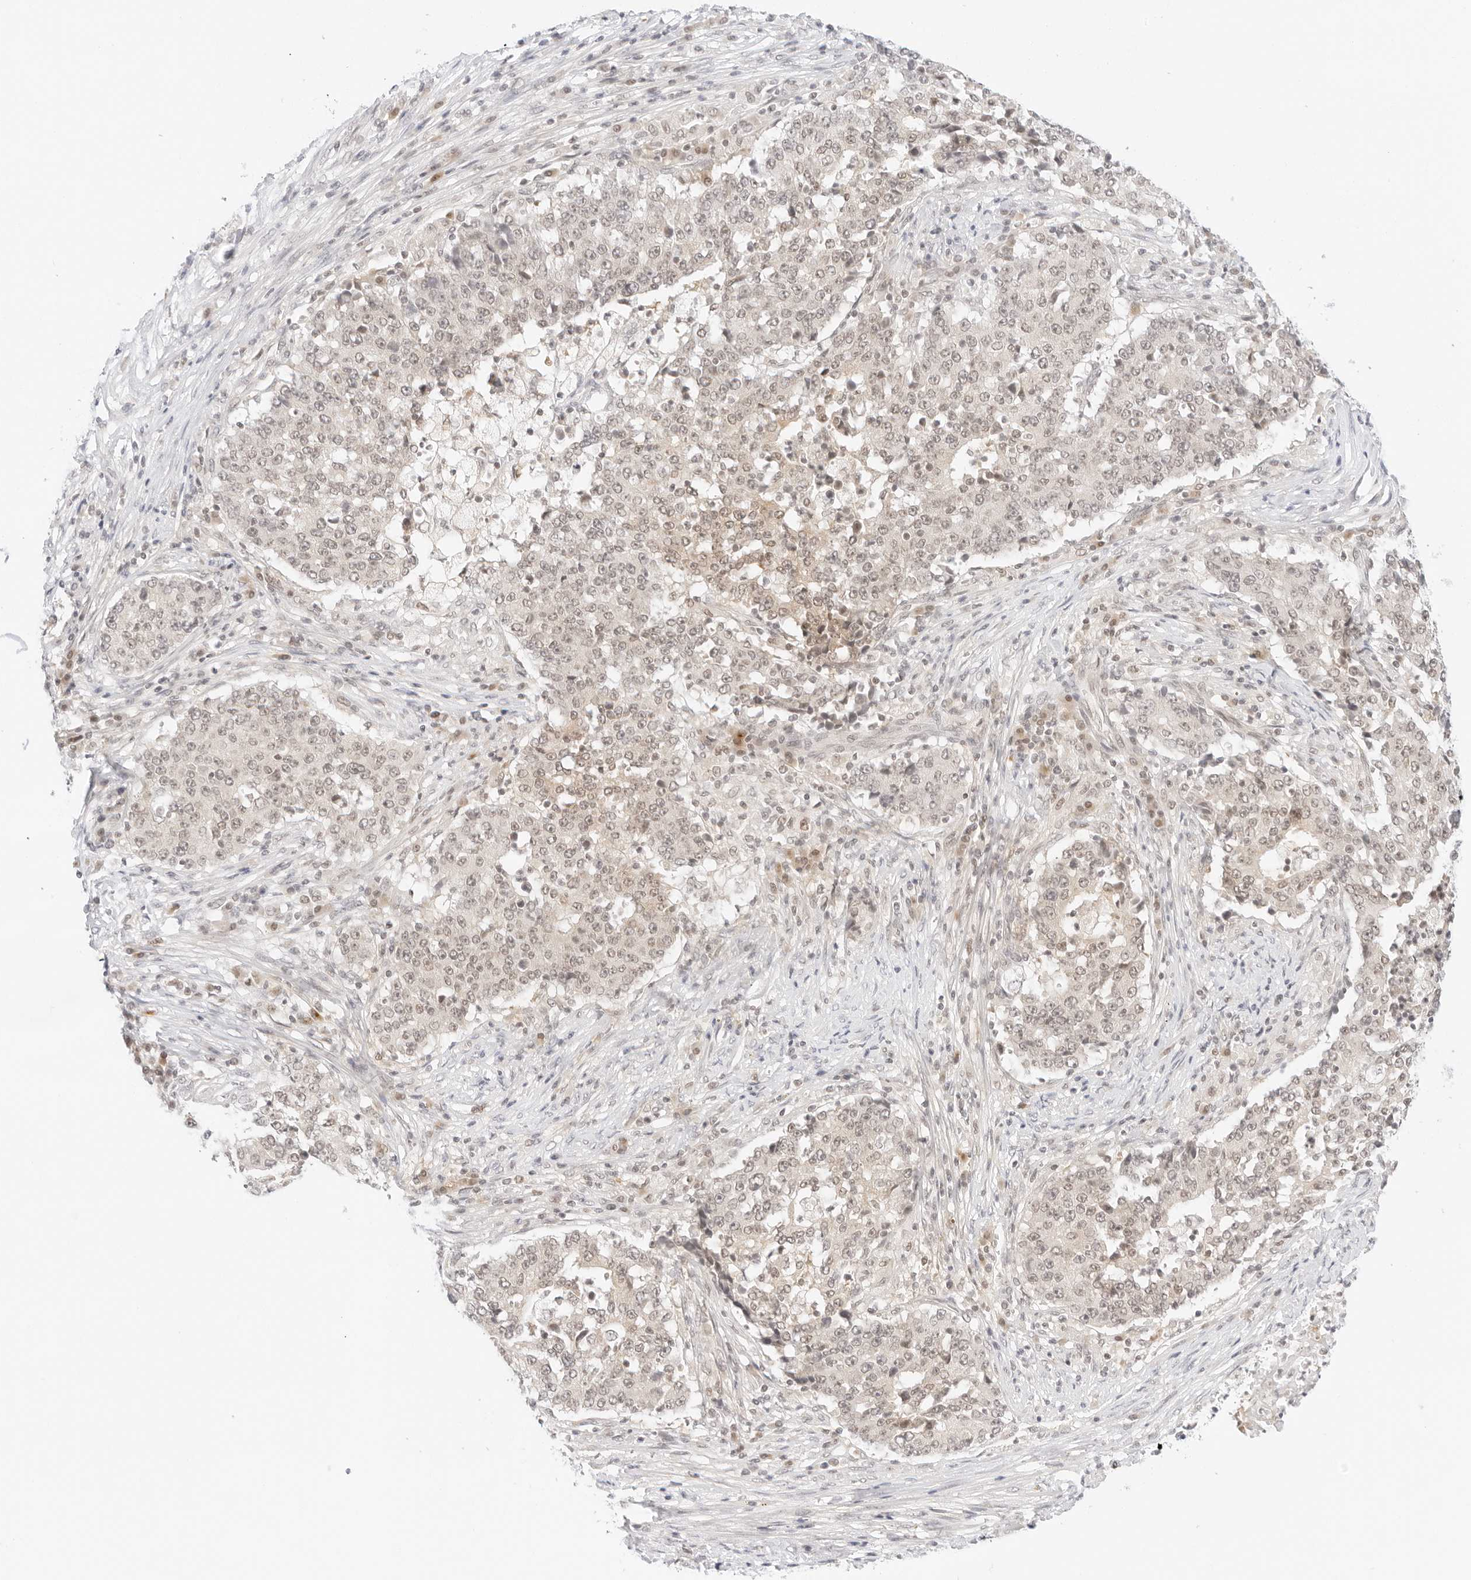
{"staining": {"intensity": "weak", "quantity": "<25%", "location": "nuclear"}, "tissue": "stomach cancer", "cell_type": "Tumor cells", "image_type": "cancer", "snomed": [{"axis": "morphology", "description": "Adenocarcinoma, NOS"}, {"axis": "topography", "description": "Stomach"}], "caption": "This photomicrograph is of stomach cancer stained with immunohistochemistry to label a protein in brown with the nuclei are counter-stained blue. There is no staining in tumor cells.", "gene": "POLR3C", "patient": {"sex": "male", "age": 59}}